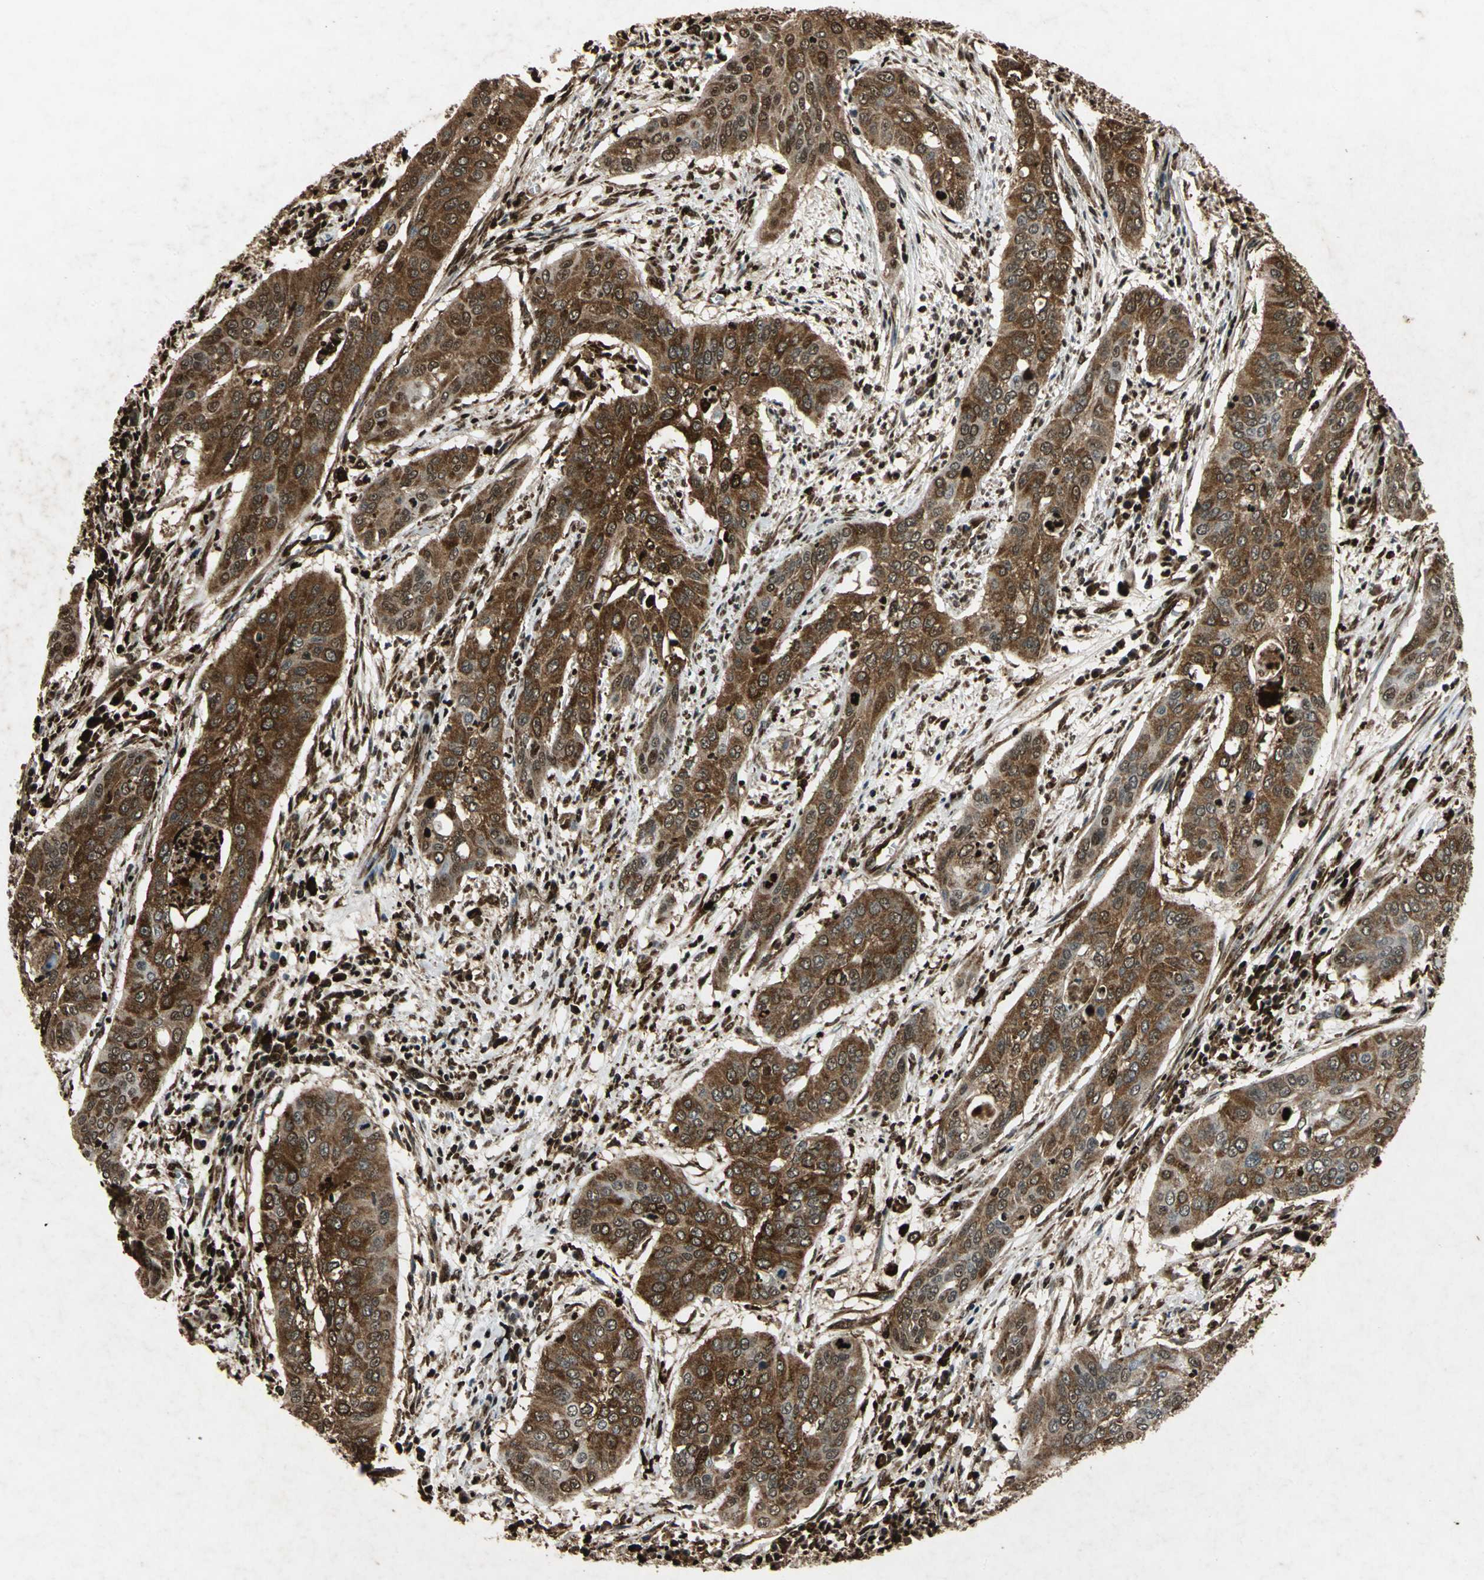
{"staining": {"intensity": "strong", "quantity": ">75%", "location": "cytoplasmic/membranous,nuclear"}, "tissue": "cervical cancer", "cell_type": "Tumor cells", "image_type": "cancer", "snomed": [{"axis": "morphology", "description": "Squamous cell carcinoma, NOS"}, {"axis": "topography", "description": "Cervix"}], "caption": "High-magnification brightfield microscopy of squamous cell carcinoma (cervical) stained with DAB (3,3'-diaminobenzidine) (brown) and counterstained with hematoxylin (blue). tumor cells exhibit strong cytoplasmic/membranous and nuclear positivity is seen in approximately>75% of cells.", "gene": "ANP32A", "patient": {"sex": "female", "age": 39}}